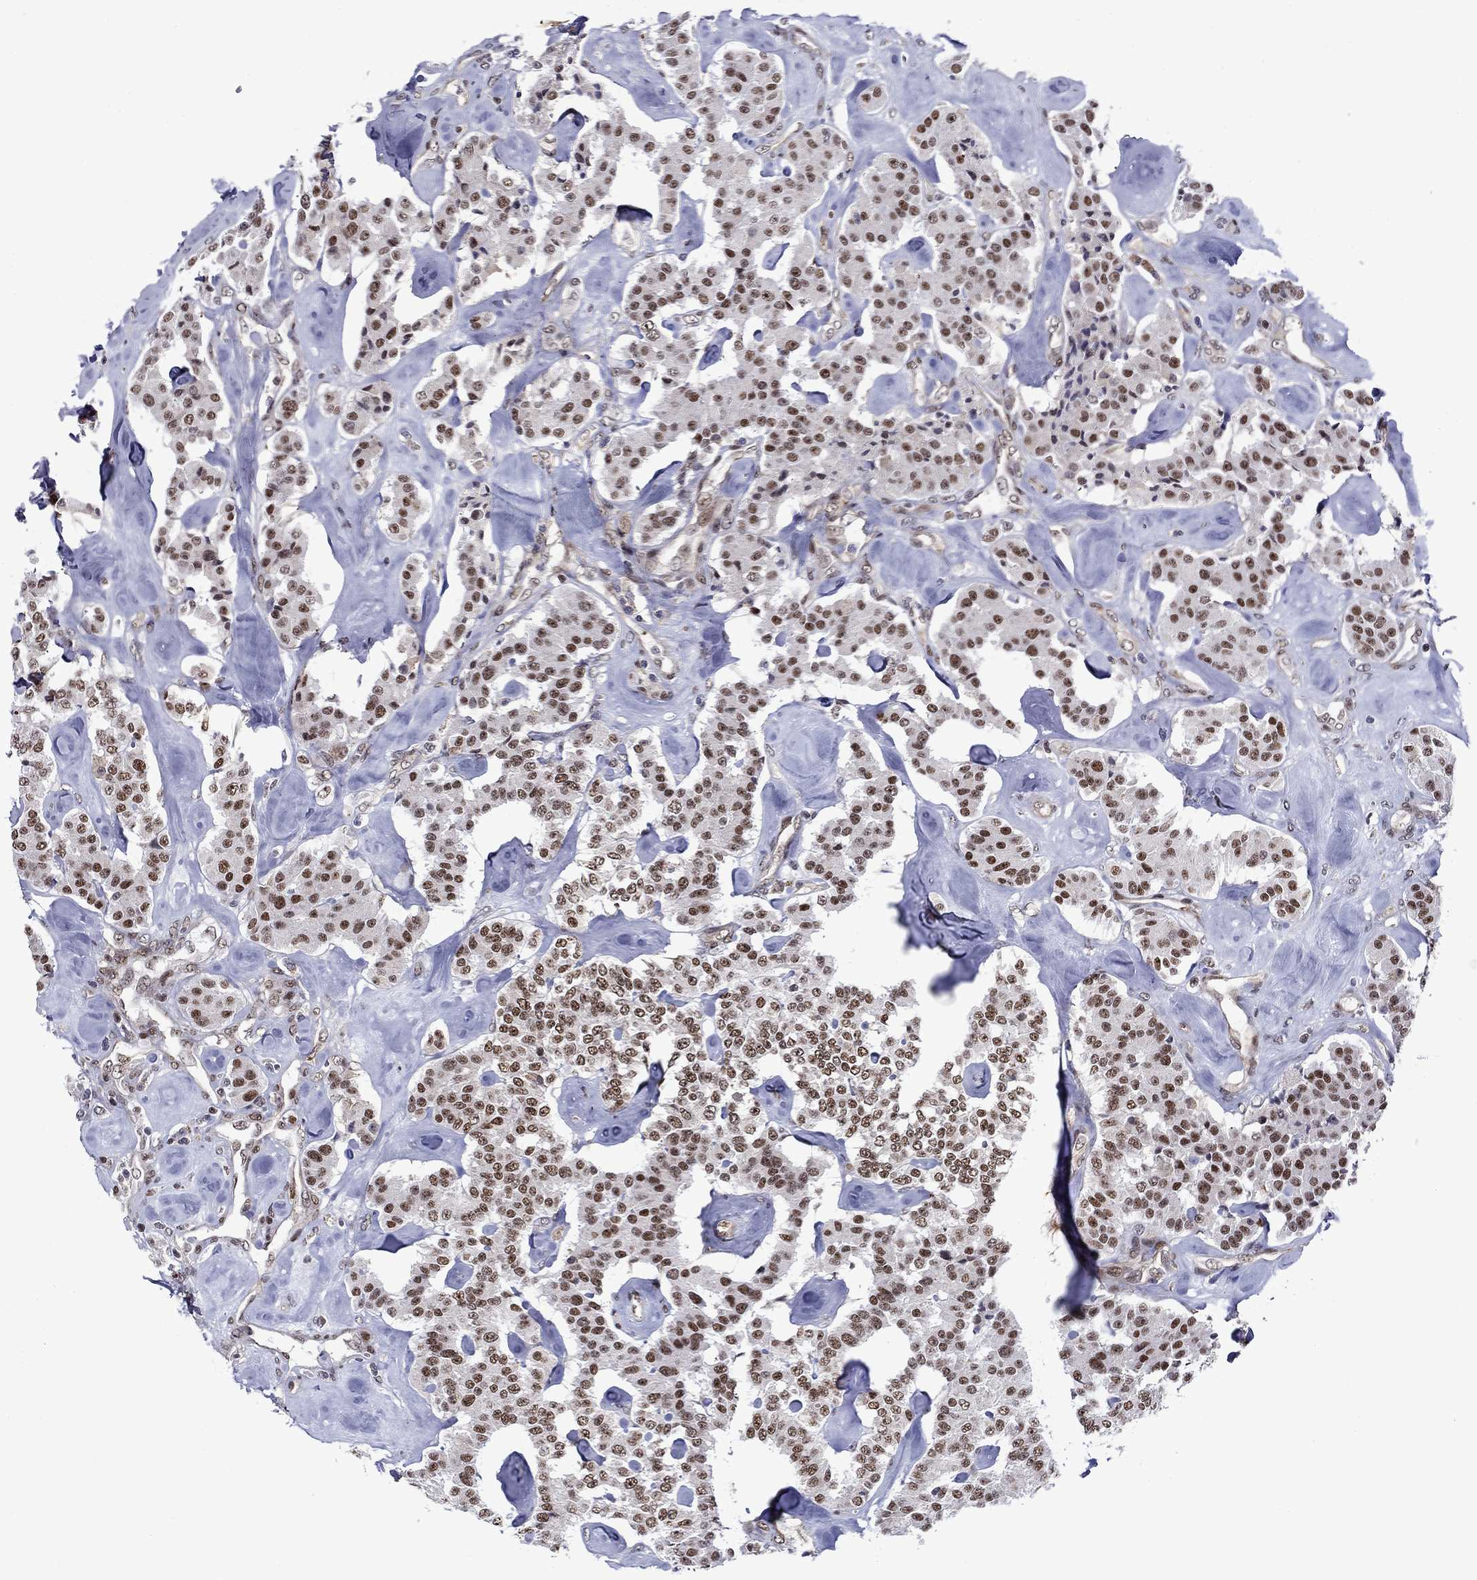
{"staining": {"intensity": "strong", "quantity": ">75%", "location": "nuclear"}, "tissue": "carcinoid", "cell_type": "Tumor cells", "image_type": "cancer", "snomed": [{"axis": "morphology", "description": "Carcinoid, malignant, NOS"}, {"axis": "topography", "description": "Pancreas"}], "caption": "Immunohistochemistry (IHC) photomicrograph of neoplastic tissue: carcinoid stained using immunohistochemistry displays high levels of strong protein expression localized specifically in the nuclear of tumor cells, appearing as a nuclear brown color.", "gene": "SURF2", "patient": {"sex": "male", "age": 41}}